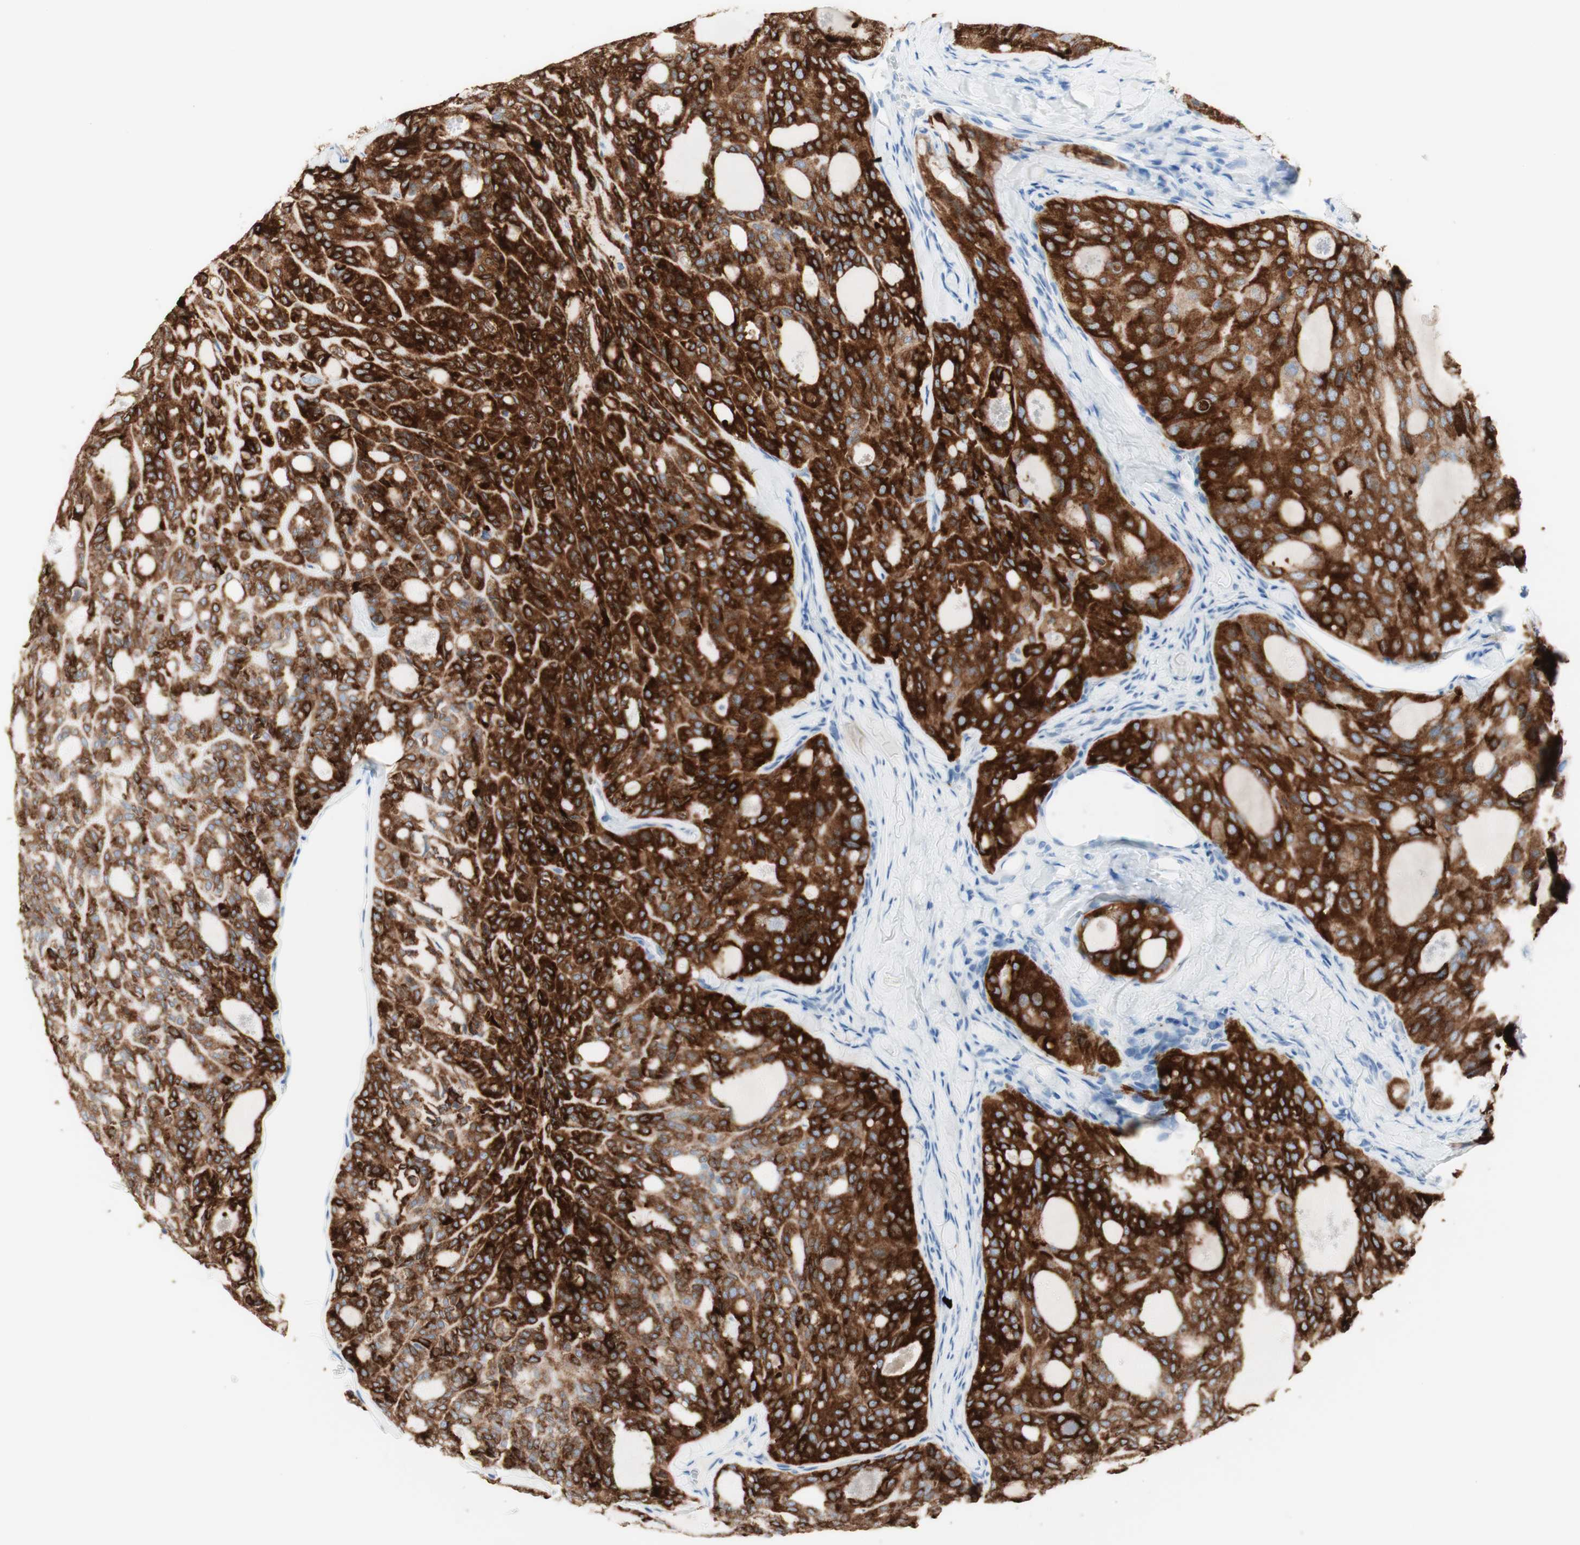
{"staining": {"intensity": "strong", "quantity": ">75%", "location": "cytoplasmic/membranous"}, "tissue": "thyroid cancer", "cell_type": "Tumor cells", "image_type": "cancer", "snomed": [{"axis": "morphology", "description": "Follicular adenoma carcinoma, NOS"}, {"axis": "topography", "description": "Thyroid gland"}], "caption": "Thyroid cancer tissue demonstrates strong cytoplasmic/membranous positivity in about >75% of tumor cells, visualized by immunohistochemistry.", "gene": "TPO", "patient": {"sex": "male", "age": 75}}